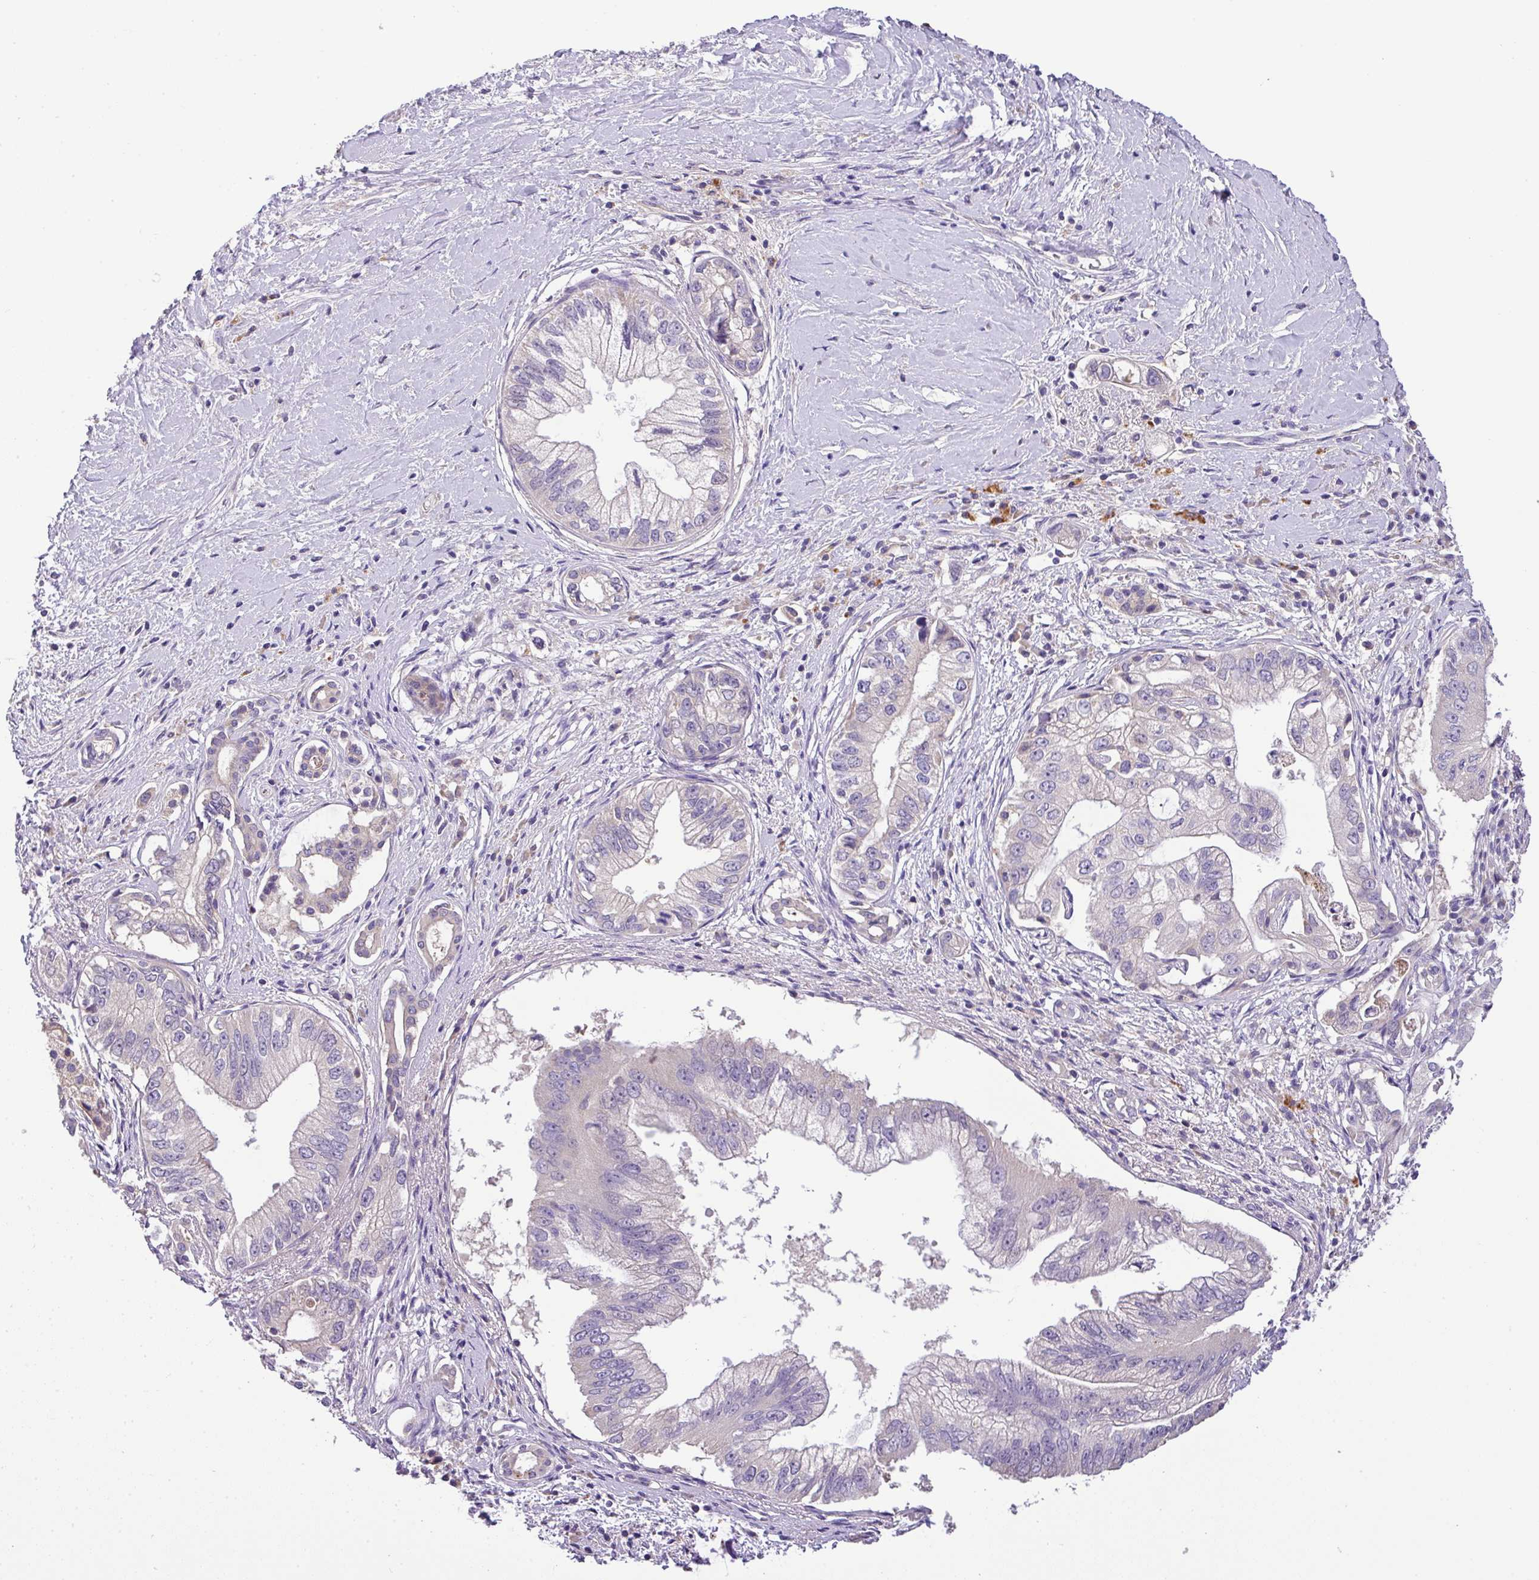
{"staining": {"intensity": "negative", "quantity": "none", "location": "none"}, "tissue": "pancreatic cancer", "cell_type": "Tumor cells", "image_type": "cancer", "snomed": [{"axis": "morphology", "description": "Adenocarcinoma, NOS"}, {"axis": "topography", "description": "Pancreas"}], "caption": "IHC image of neoplastic tissue: human adenocarcinoma (pancreatic) stained with DAB (3,3'-diaminobenzidine) demonstrates no significant protein expression in tumor cells.", "gene": "ANXA2R", "patient": {"sex": "male", "age": 70}}